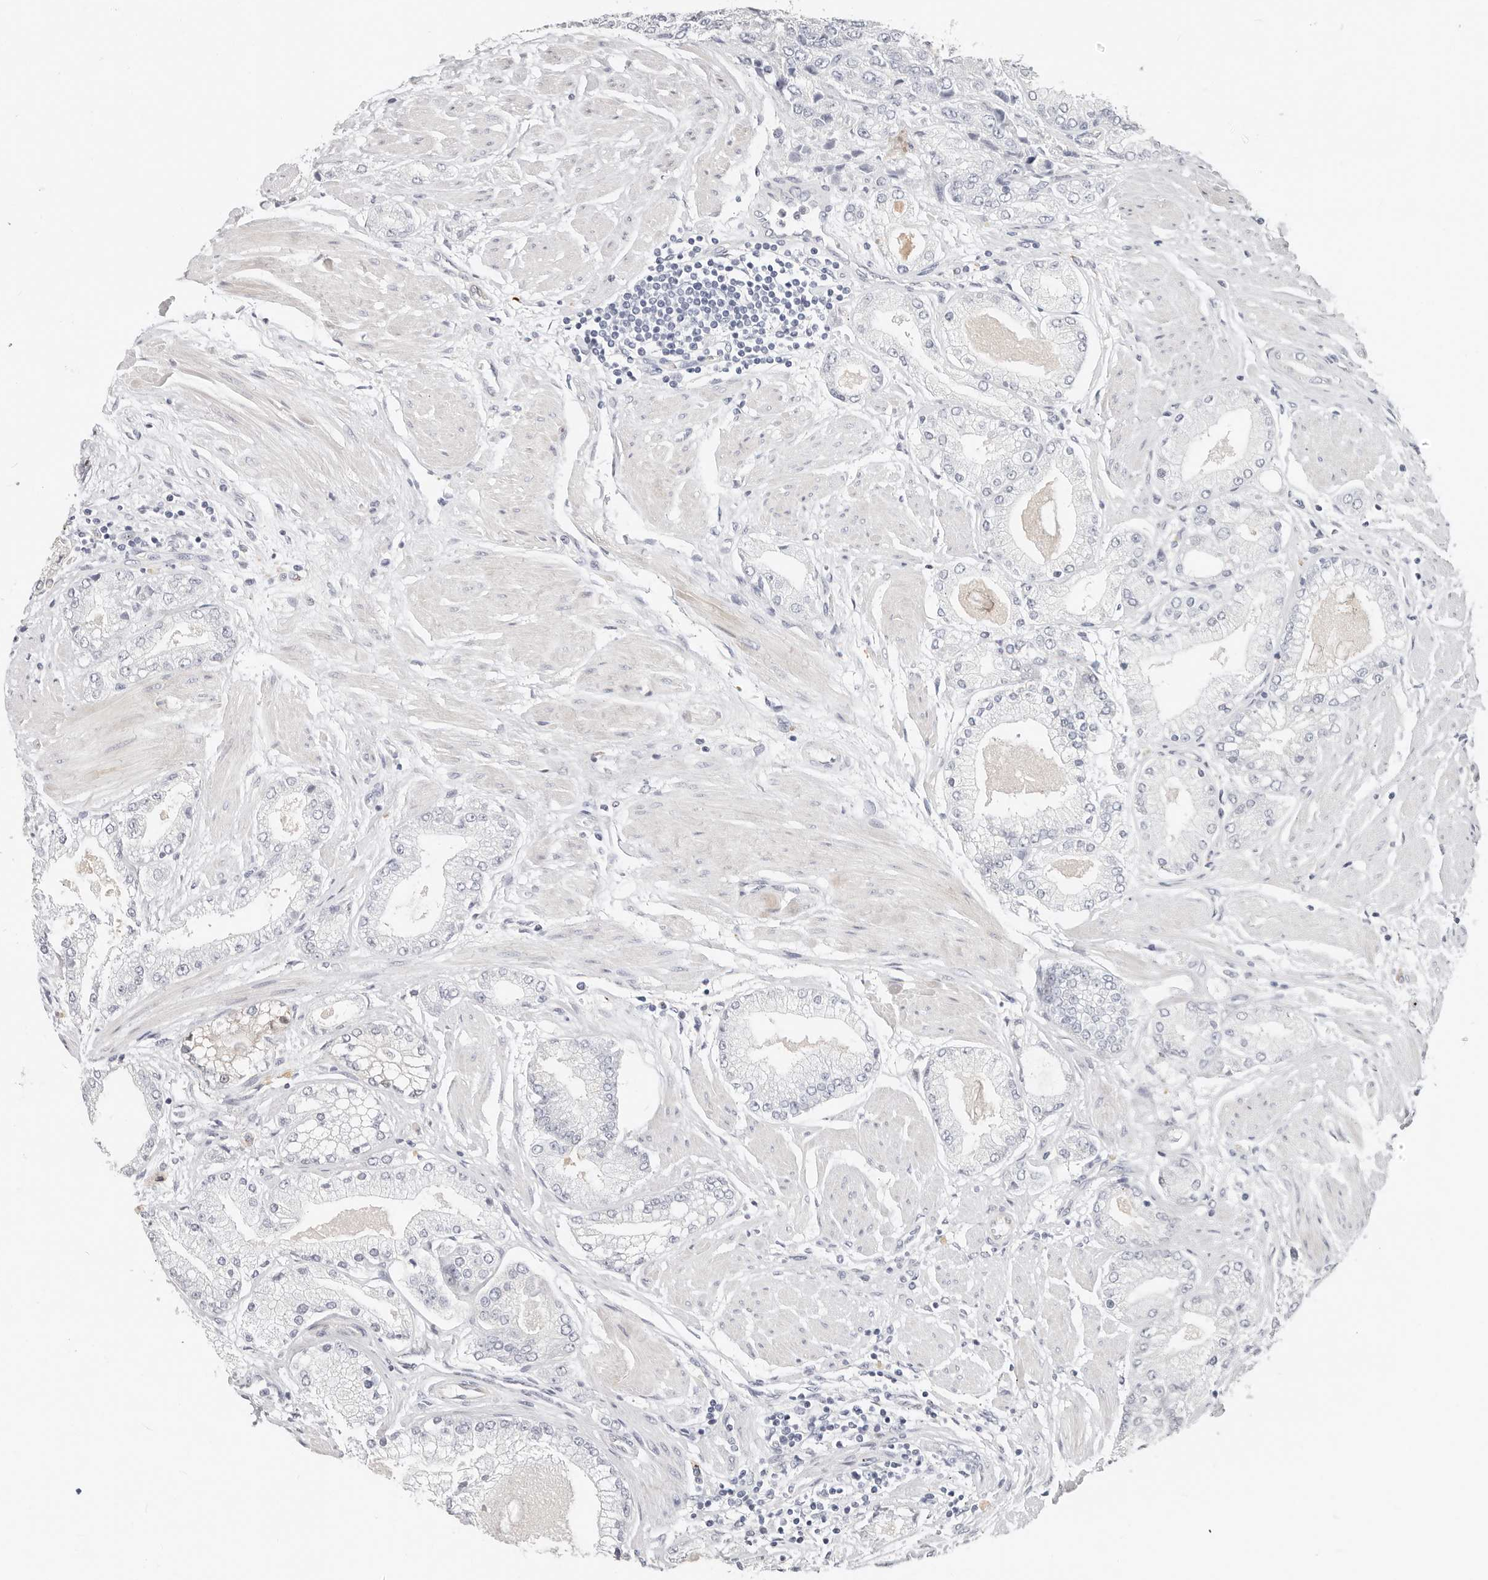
{"staining": {"intensity": "negative", "quantity": "none", "location": "none"}, "tissue": "prostate cancer", "cell_type": "Tumor cells", "image_type": "cancer", "snomed": [{"axis": "morphology", "description": "Adenocarcinoma, High grade"}, {"axis": "topography", "description": "Prostate"}], "caption": "This is a micrograph of immunohistochemistry staining of prostate adenocarcinoma (high-grade), which shows no positivity in tumor cells.", "gene": "ZRANB1", "patient": {"sex": "male", "age": 50}}